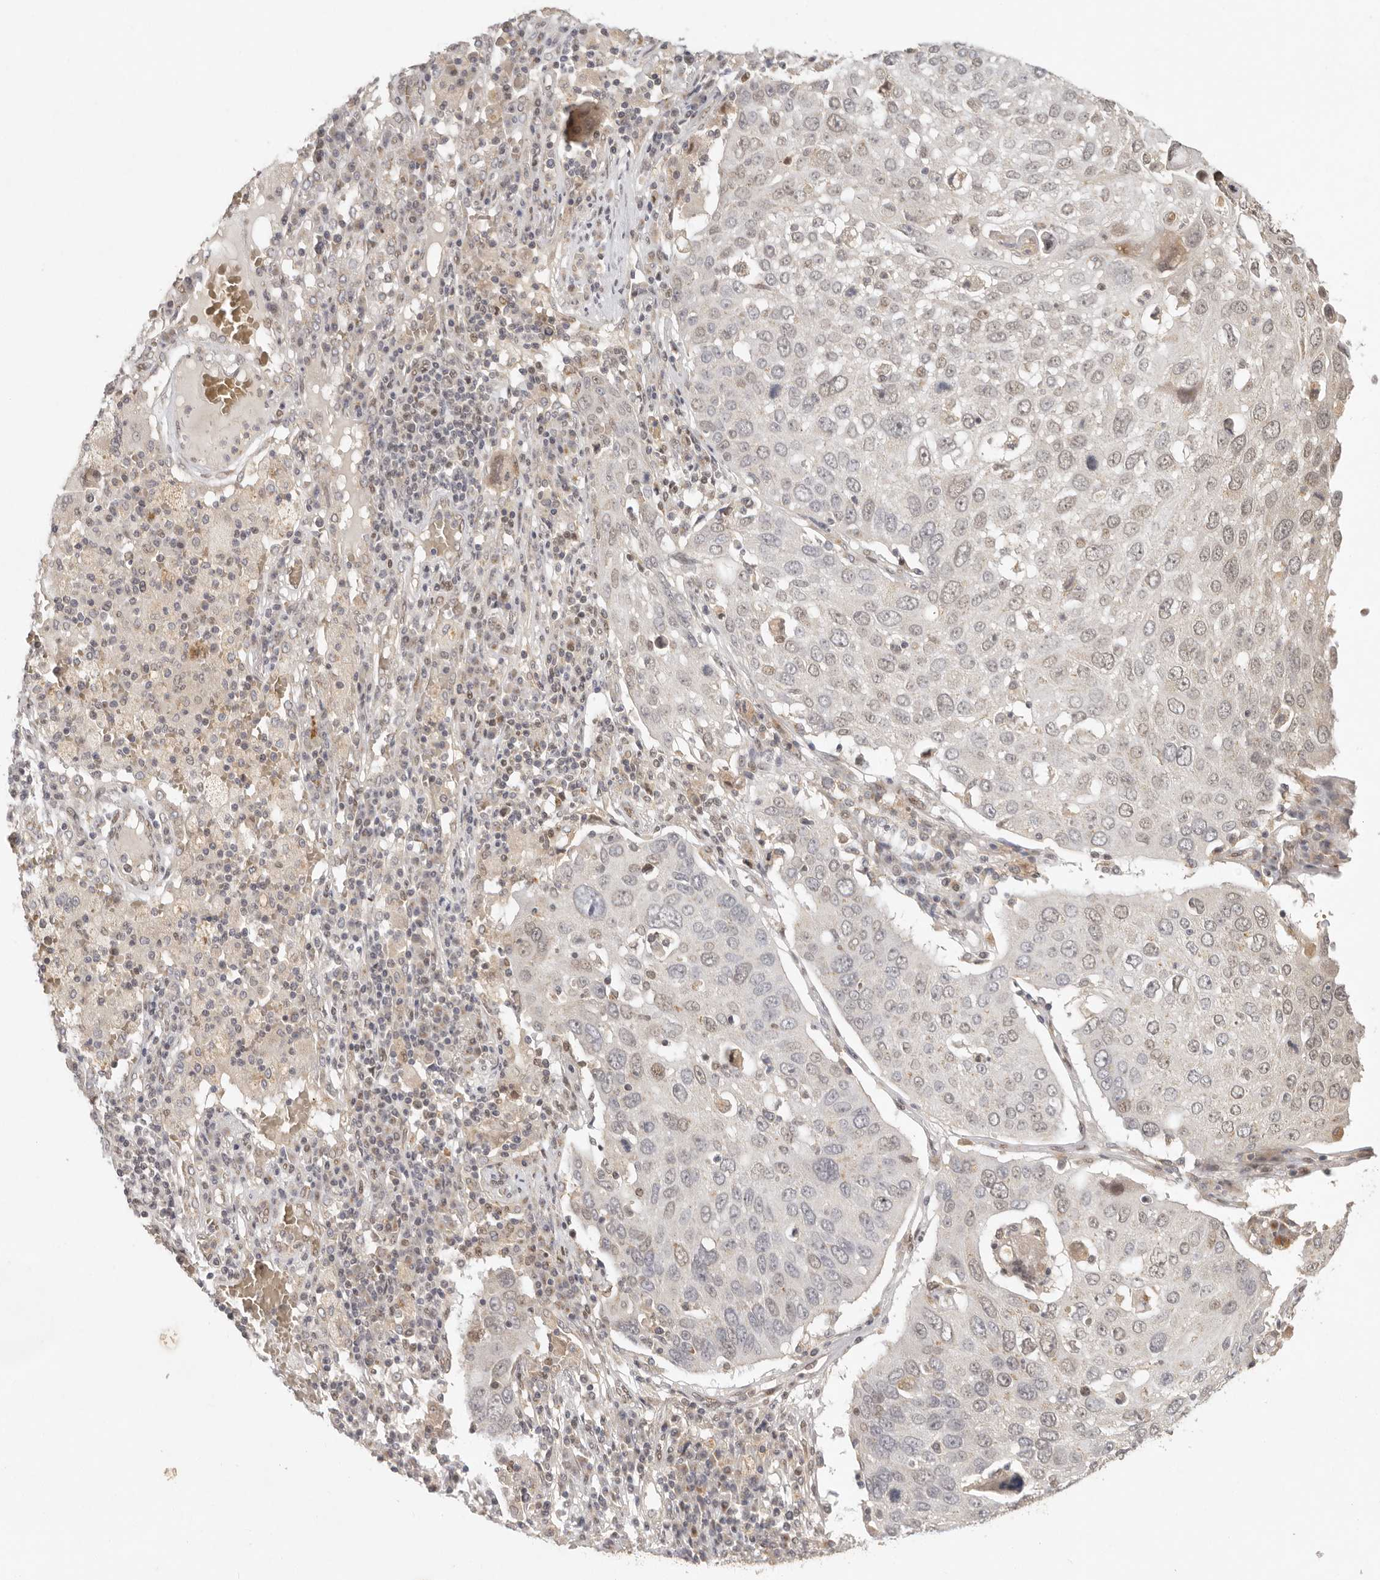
{"staining": {"intensity": "weak", "quantity": "<25%", "location": "nuclear"}, "tissue": "lung cancer", "cell_type": "Tumor cells", "image_type": "cancer", "snomed": [{"axis": "morphology", "description": "Squamous cell carcinoma, NOS"}, {"axis": "topography", "description": "Lung"}], "caption": "Tumor cells show no significant protein staining in squamous cell carcinoma (lung).", "gene": "LRRC75A", "patient": {"sex": "male", "age": 65}}